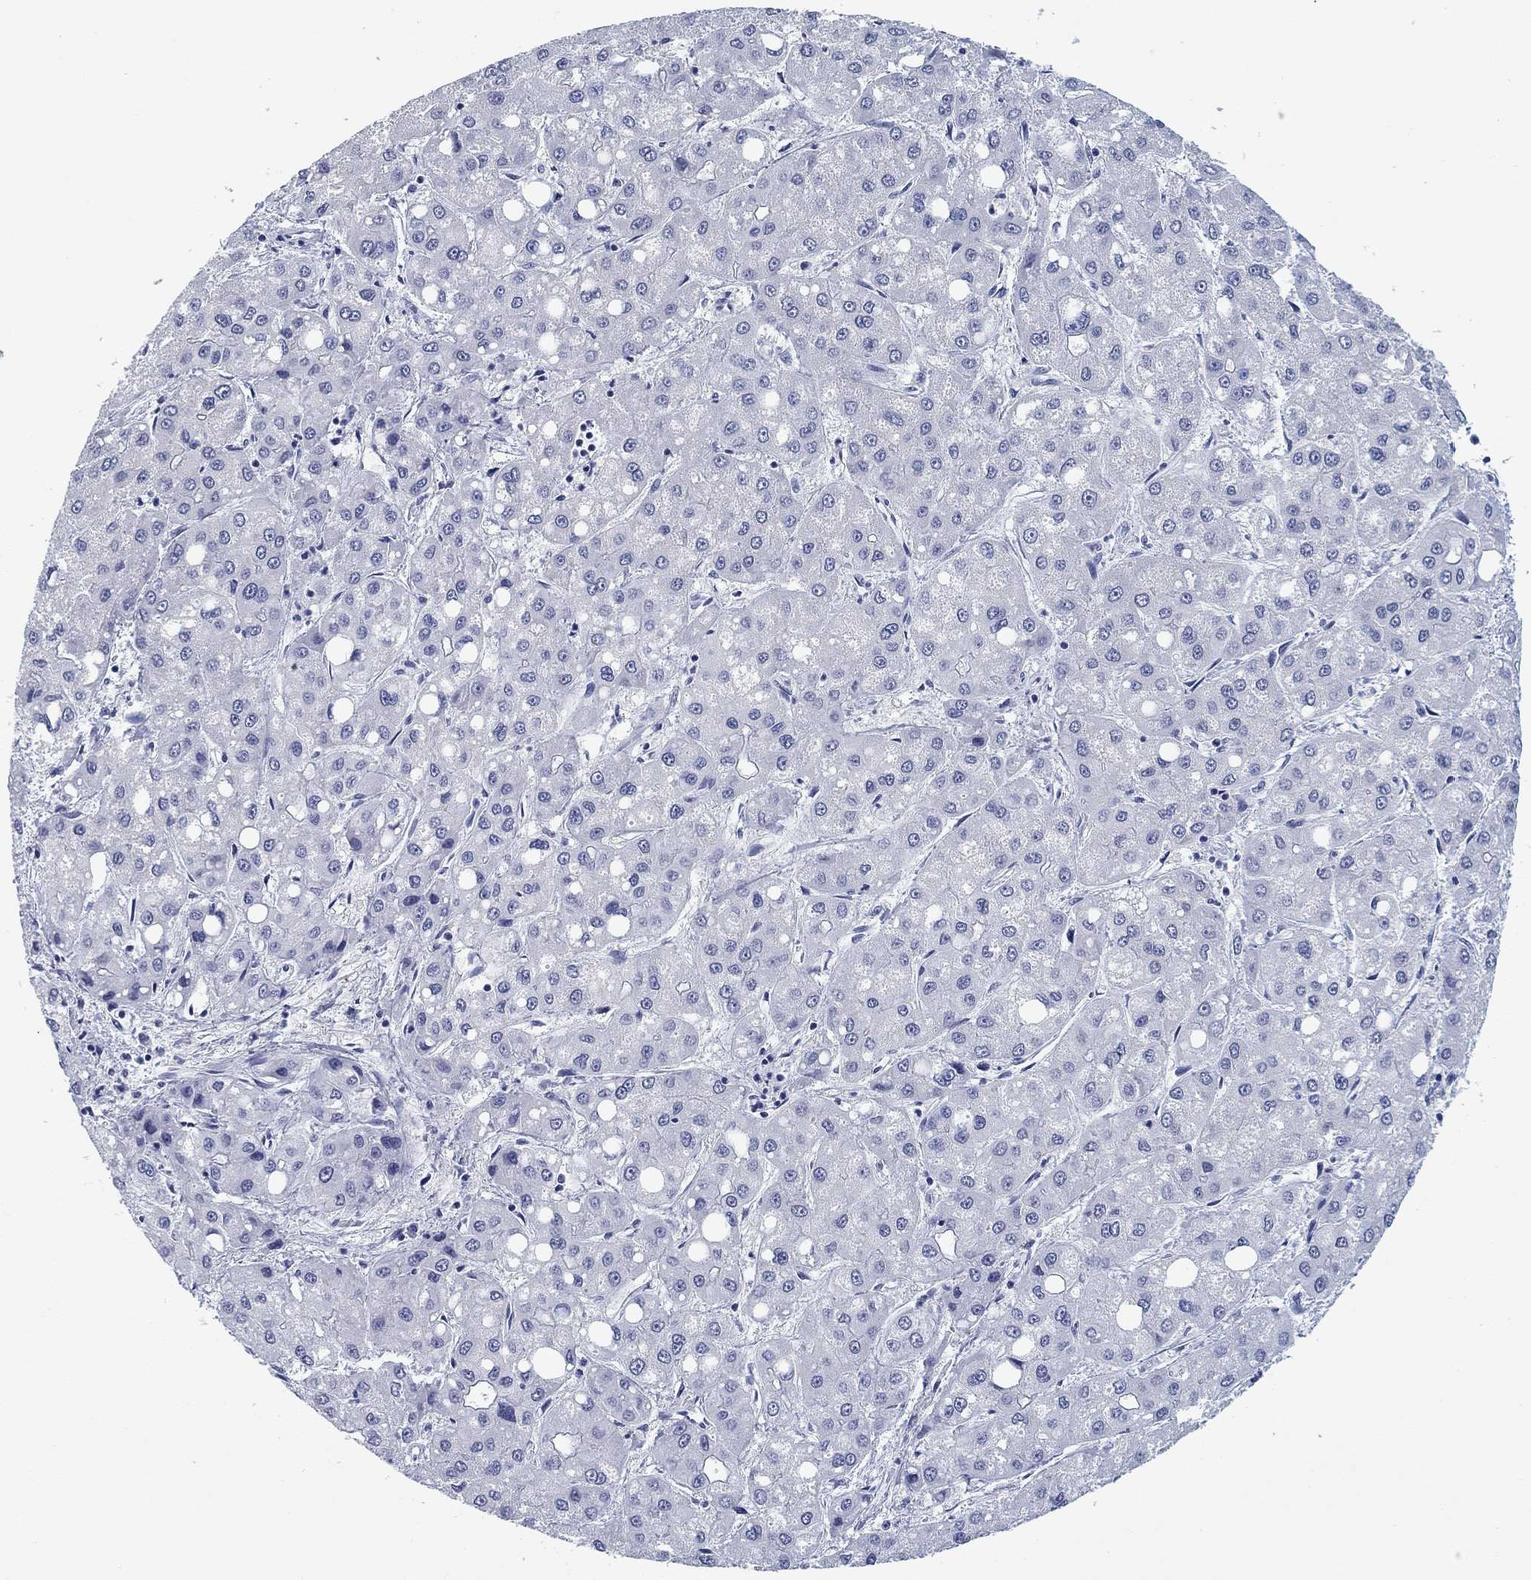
{"staining": {"intensity": "negative", "quantity": "none", "location": "none"}, "tissue": "liver cancer", "cell_type": "Tumor cells", "image_type": "cancer", "snomed": [{"axis": "morphology", "description": "Carcinoma, Hepatocellular, NOS"}, {"axis": "topography", "description": "Liver"}], "caption": "Tumor cells show no significant protein staining in liver cancer.", "gene": "CD79B", "patient": {"sex": "male", "age": 73}}